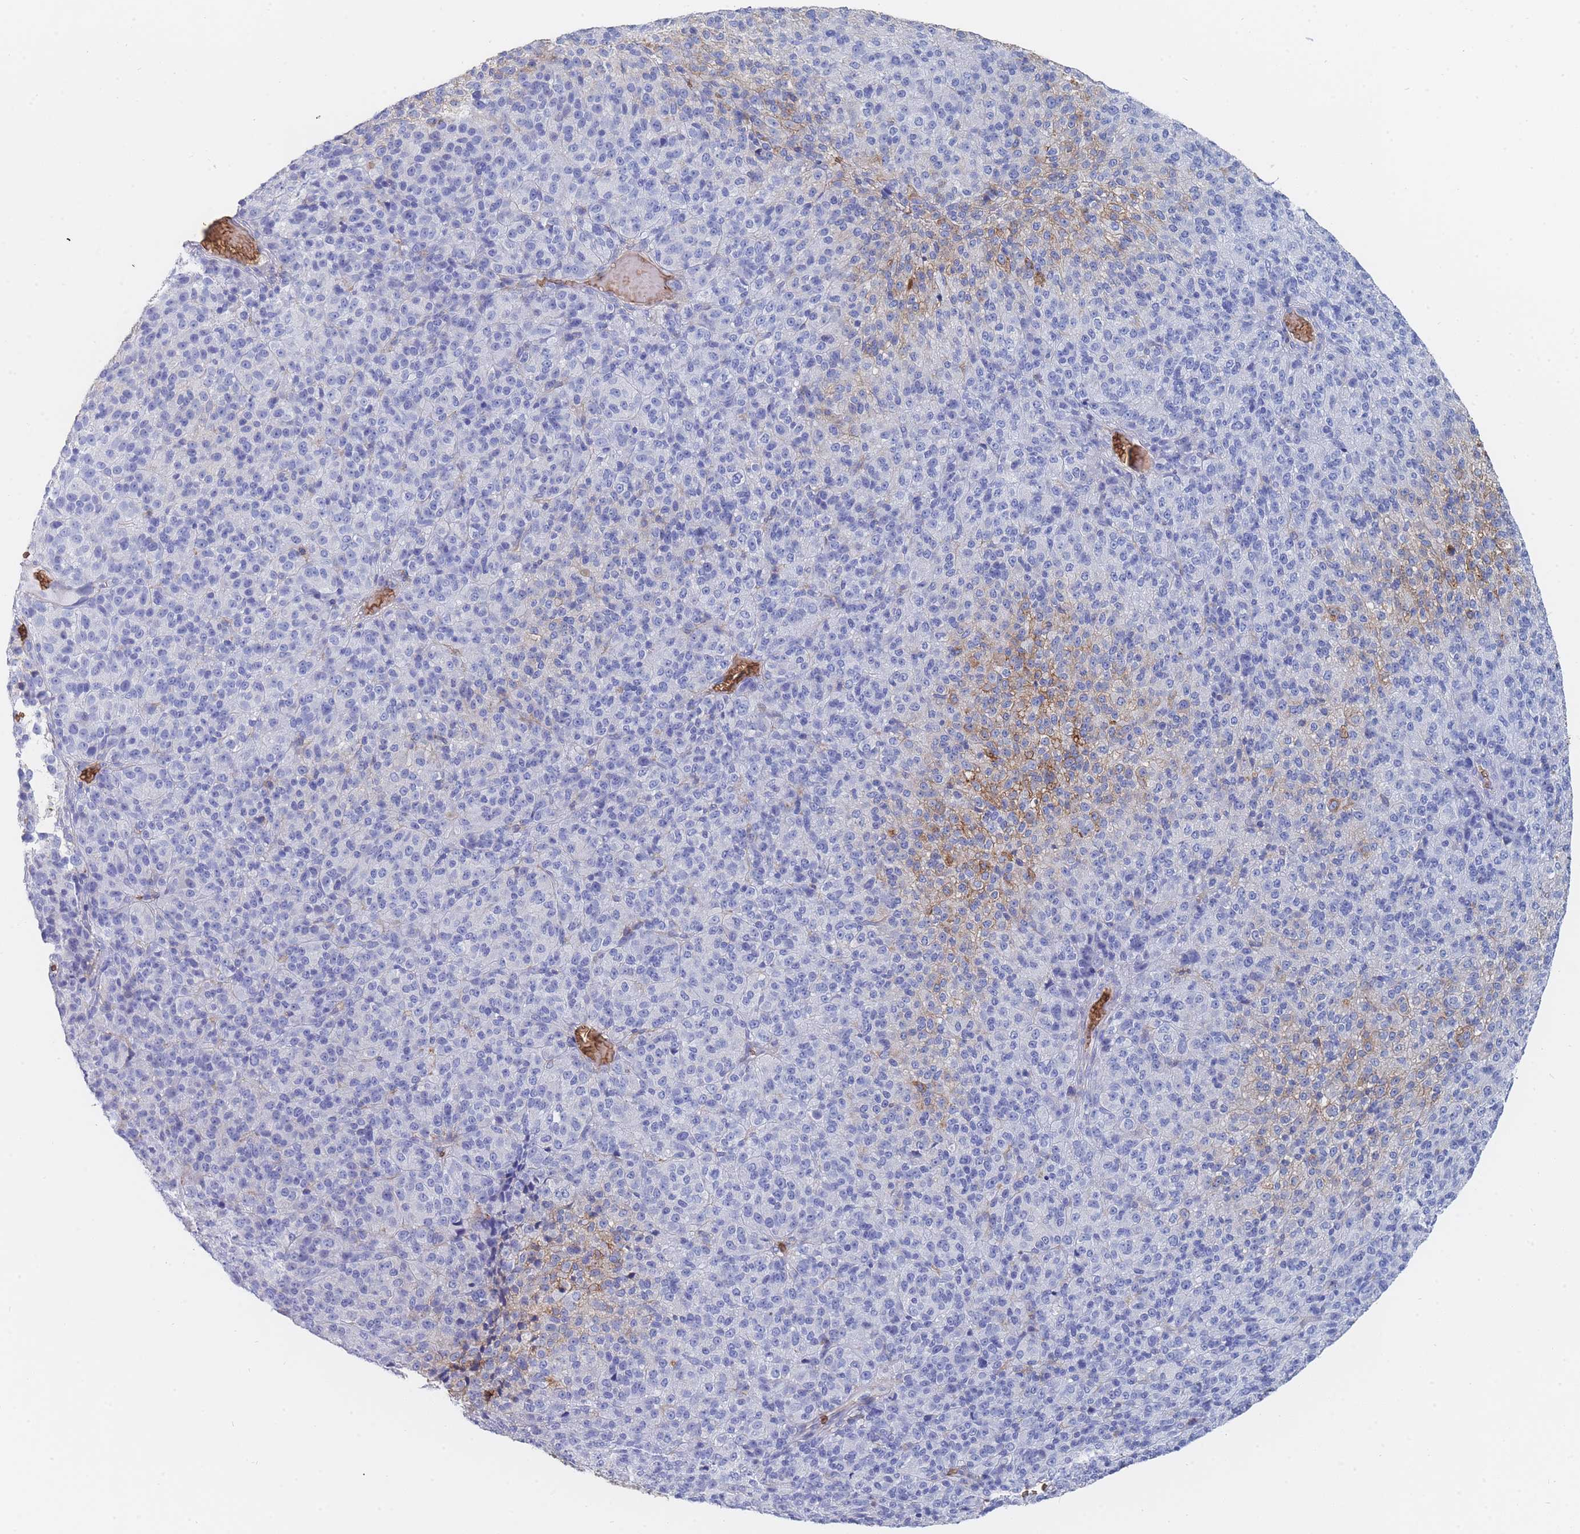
{"staining": {"intensity": "negative", "quantity": "none", "location": "none"}, "tissue": "melanoma", "cell_type": "Tumor cells", "image_type": "cancer", "snomed": [{"axis": "morphology", "description": "Malignant melanoma, Metastatic site"}, {"axis": "topography", "description": "Brain"}], "caption": "This is a histopathology image of immunohistochemistry staining of melanoma, which shows no positivity in tumor cells.", "gene": "SLC2A1", "patient": {"sex": "female", "age": 56}}